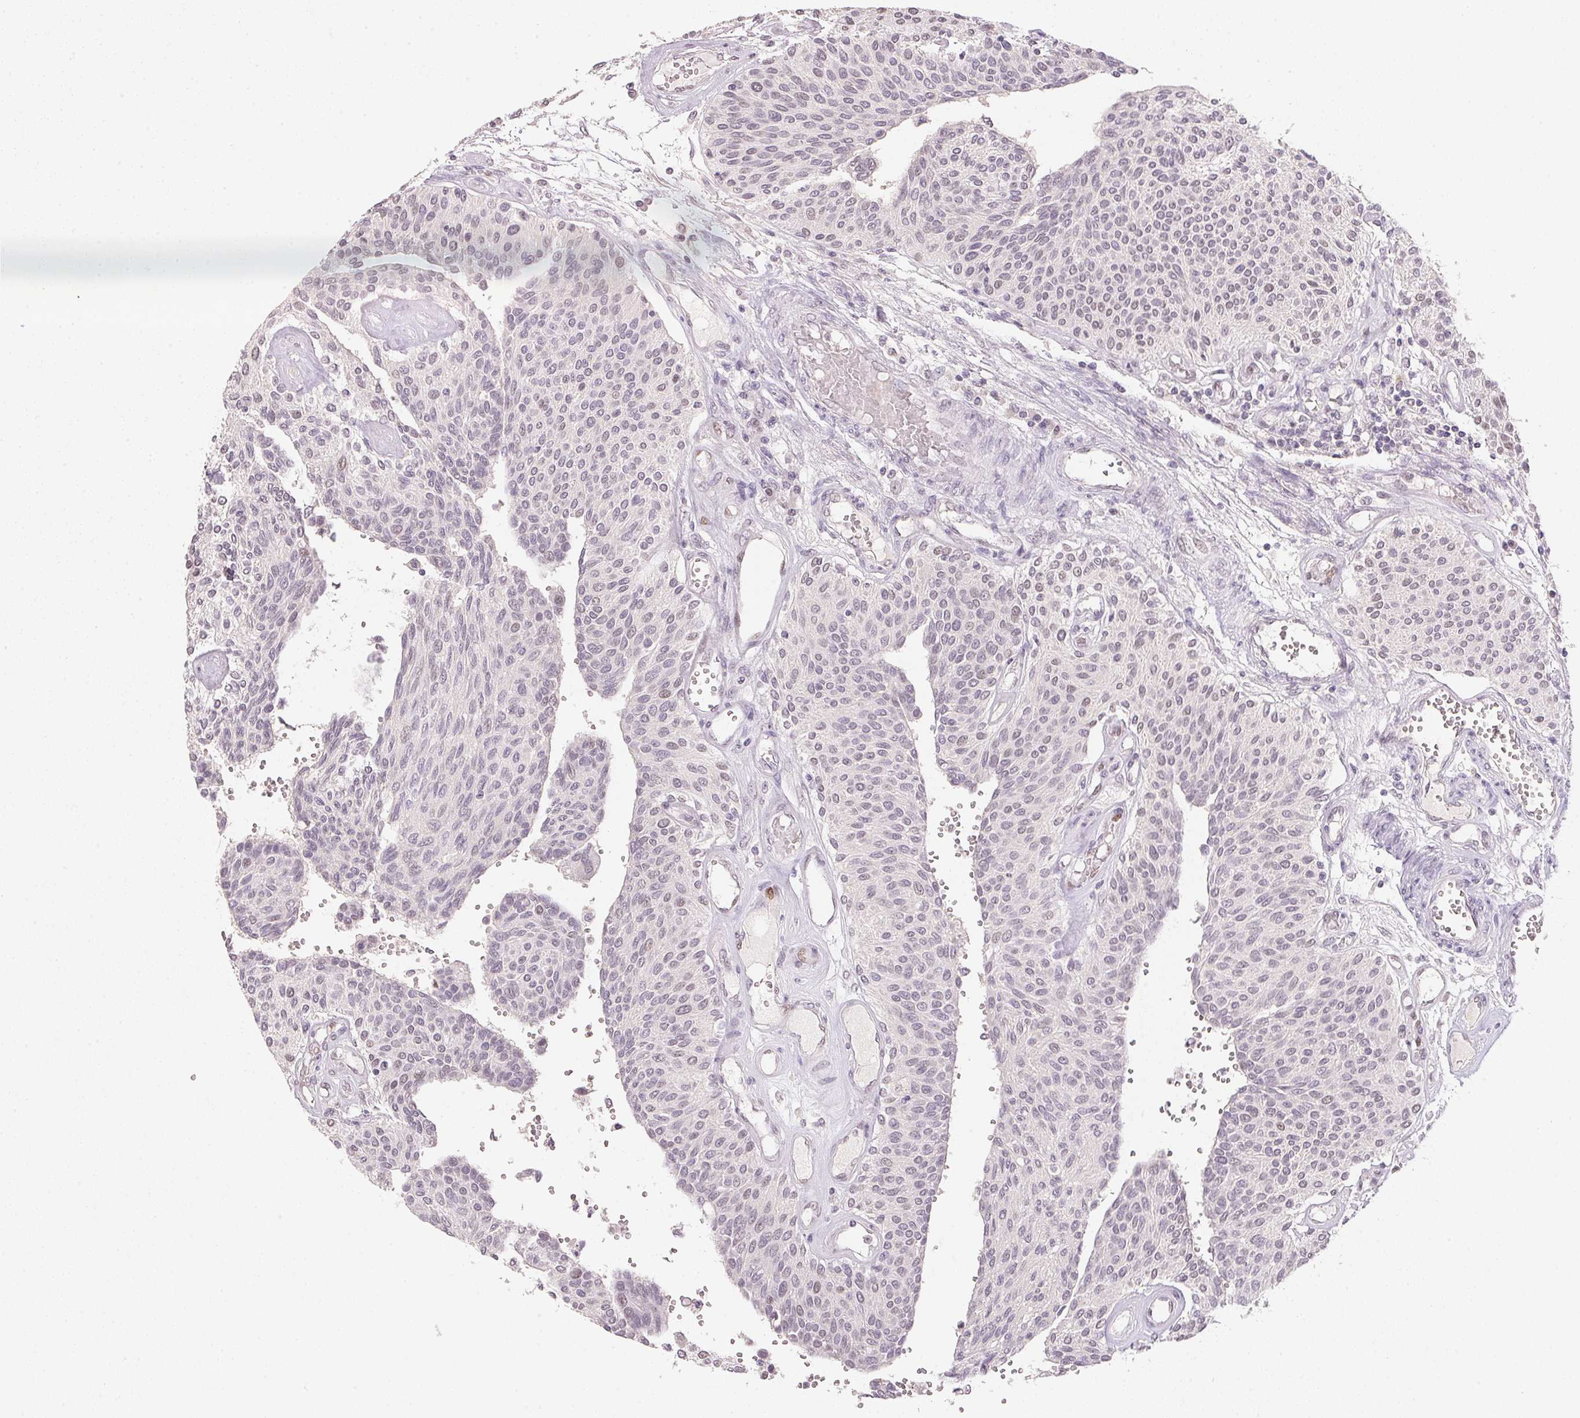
{"staining": {"intensity": "weak", "quantity": "<25%", "location": "nuclear"}, "tissue": "urothelial cancer", "cell_type": "Tumor cells", "image_type": "cancer", "snomed": [{"axis": "morphology", "description": "Urothelial carcinoma, NOS"}, {"axis": "topography", "description": "Urinary bladder"}], "caption": "DAB (3,3'-diaminobenzidine) immunohistochemical staining of human transitional cell carcinoma exhibits no significant expression in tumor cells.", "gene": "POLR3G", "patient": {"sex": "male", "age": 55}}